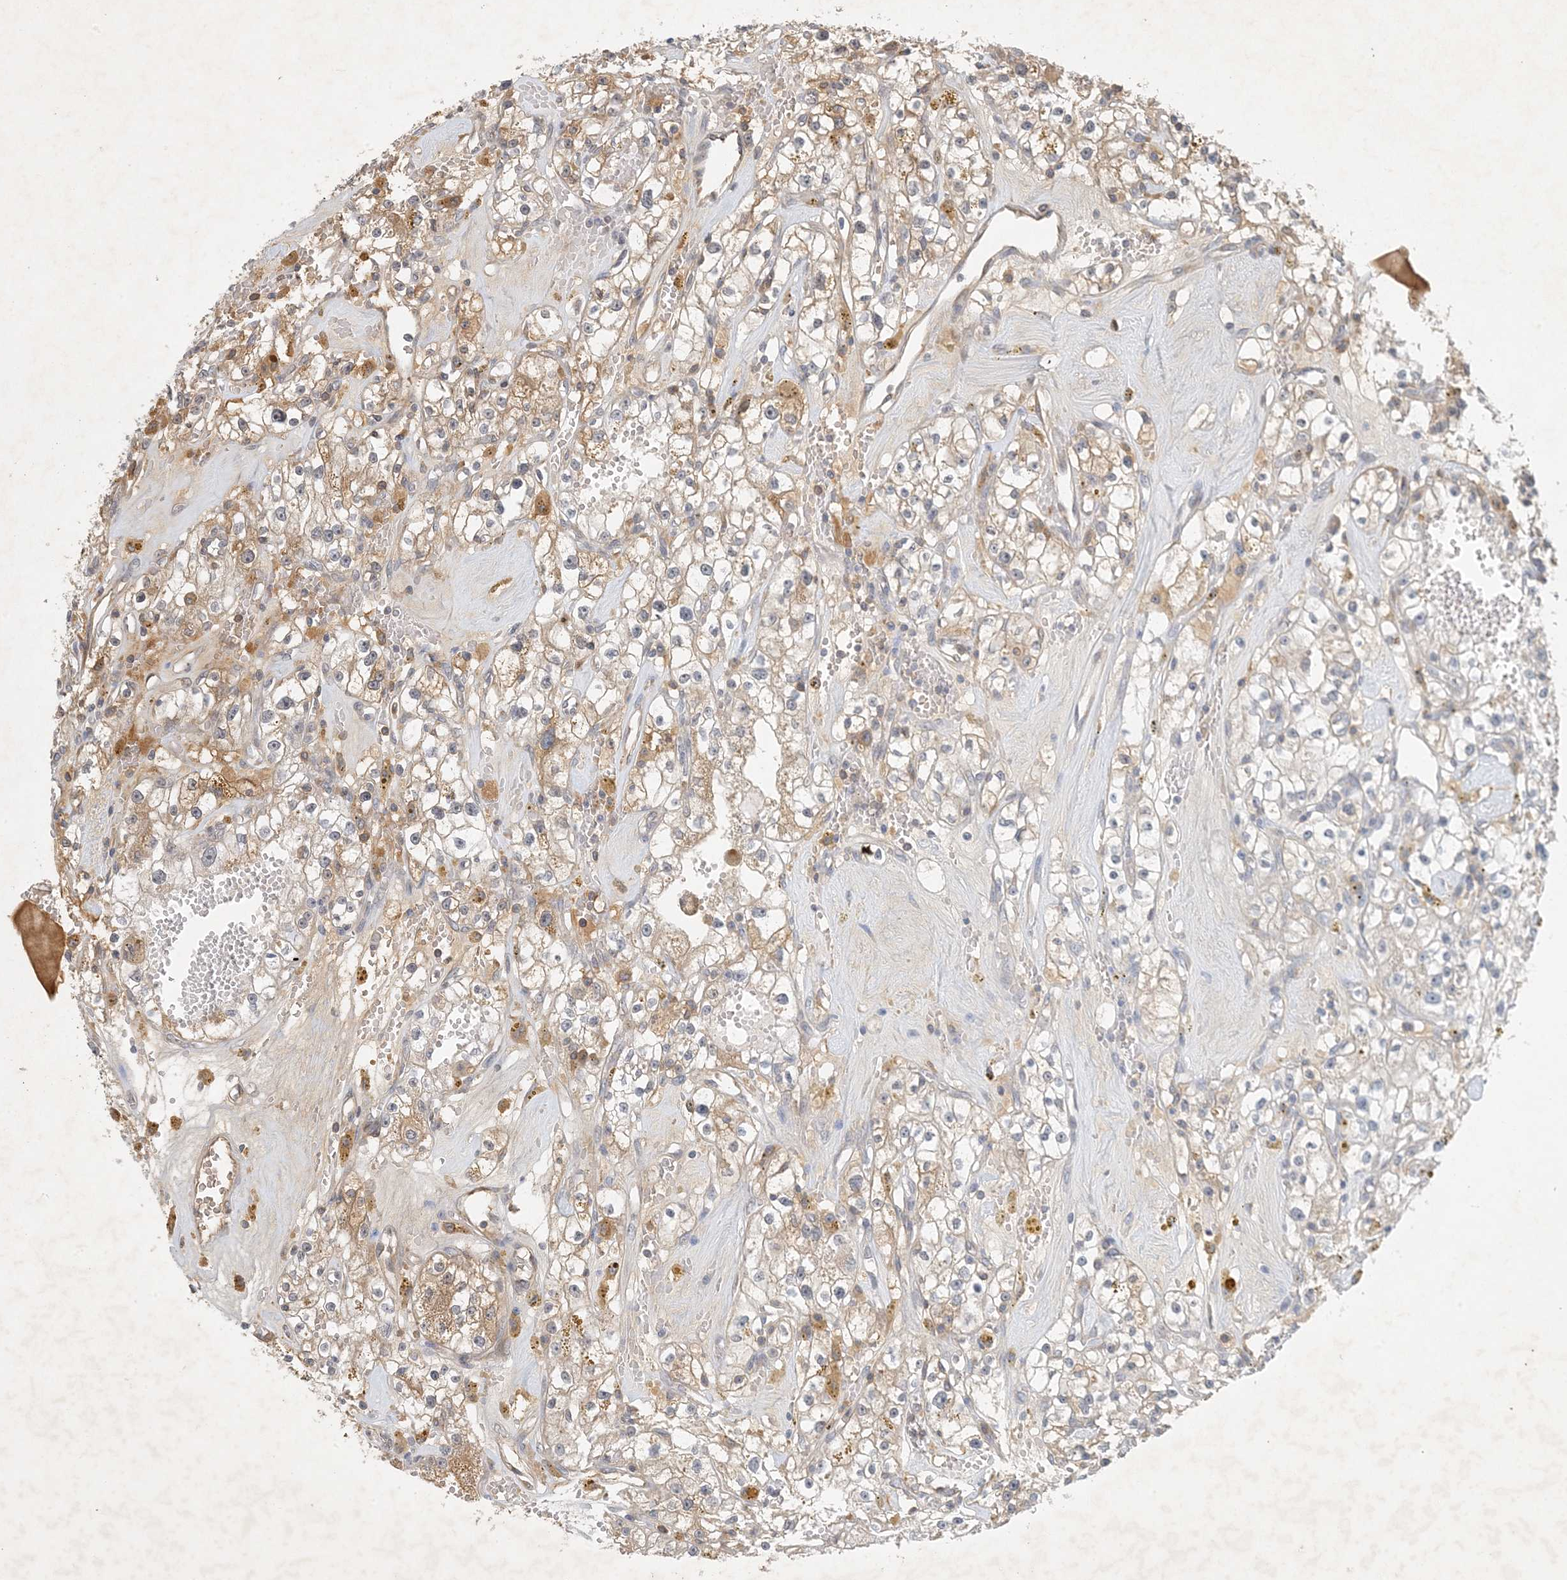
{"staining": {"intensity": "moderate", "quantity": "<25%", "location": "cytoplasmic/membranous"}, "tissue": "renal cancer", "cell_type": "Tumor cells", "image_type": "cancer", "snomed": [{"axis": "morphology", "description": "Adenocarcinoma, NOS"}, {"axis": "topography", "description": "Kidney"}], "caption": "Protein staining reveals moderate cytoplasmic/membranous positivity in approximately <25% of tumor cells in renal cancer (adenocarcinoma).", "gene": "ZCCHC4", "patient": {"sex": "male", "age": 56}}